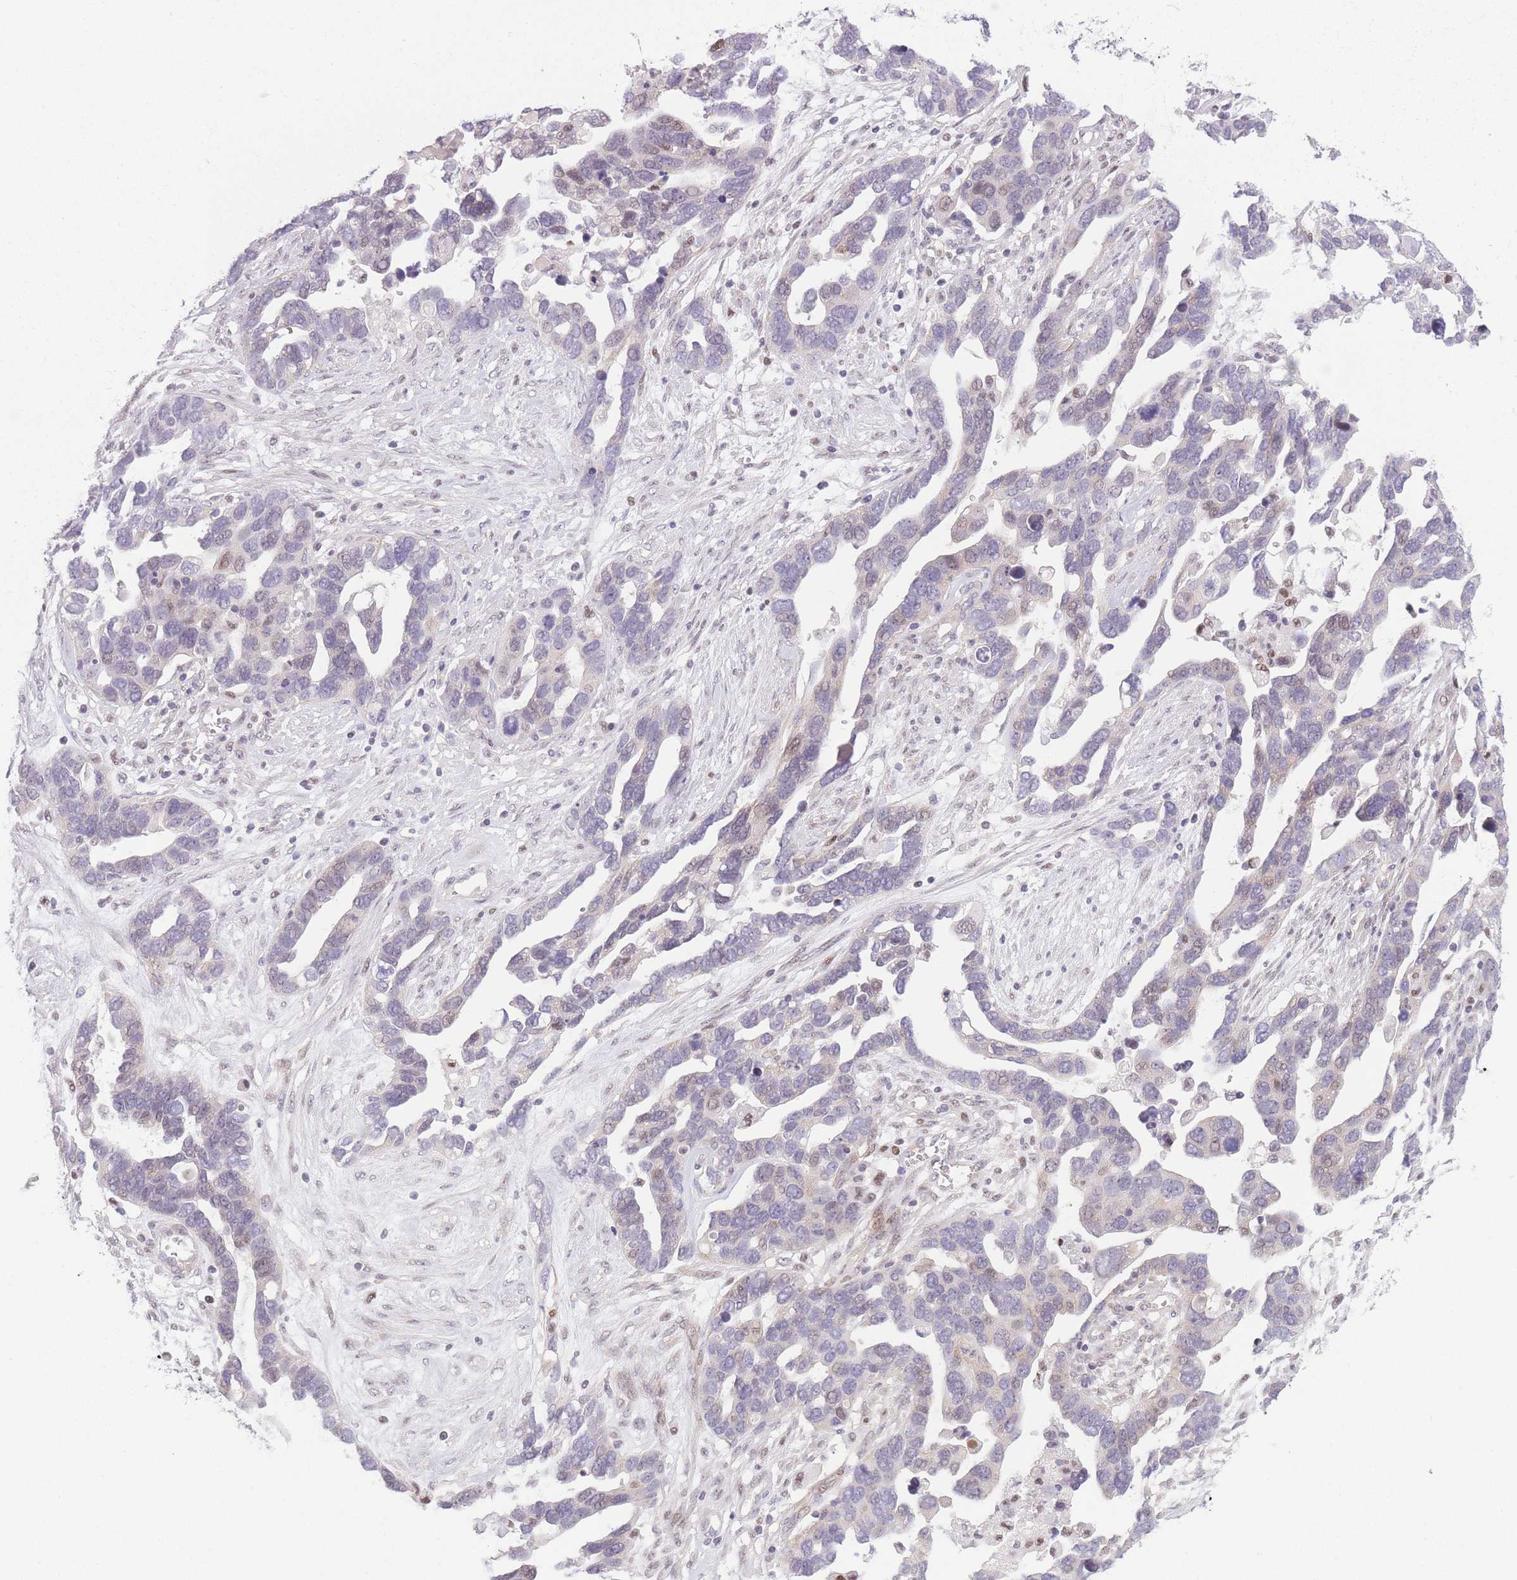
{"staining": {"intensity": "moderate", "quantity": "<25%", "location": "nuclear"}, "tissue": "ovarian cancer", "cell_type": "Tumor cells", "image_type": "cancer", "snomed": [{"axis": "morphology", "description": "Cystadenocarcinoma, serous, NOS"}, {"axis": "topography", "description": "Ovary"}], "caption": "Ovarian serous cystadenocarcinoma tissue reveals moderate nuclear positivity in about <25% of tumor cells", "gene": "ZNF439", "patient": {"sex": "female", "age": 54}}